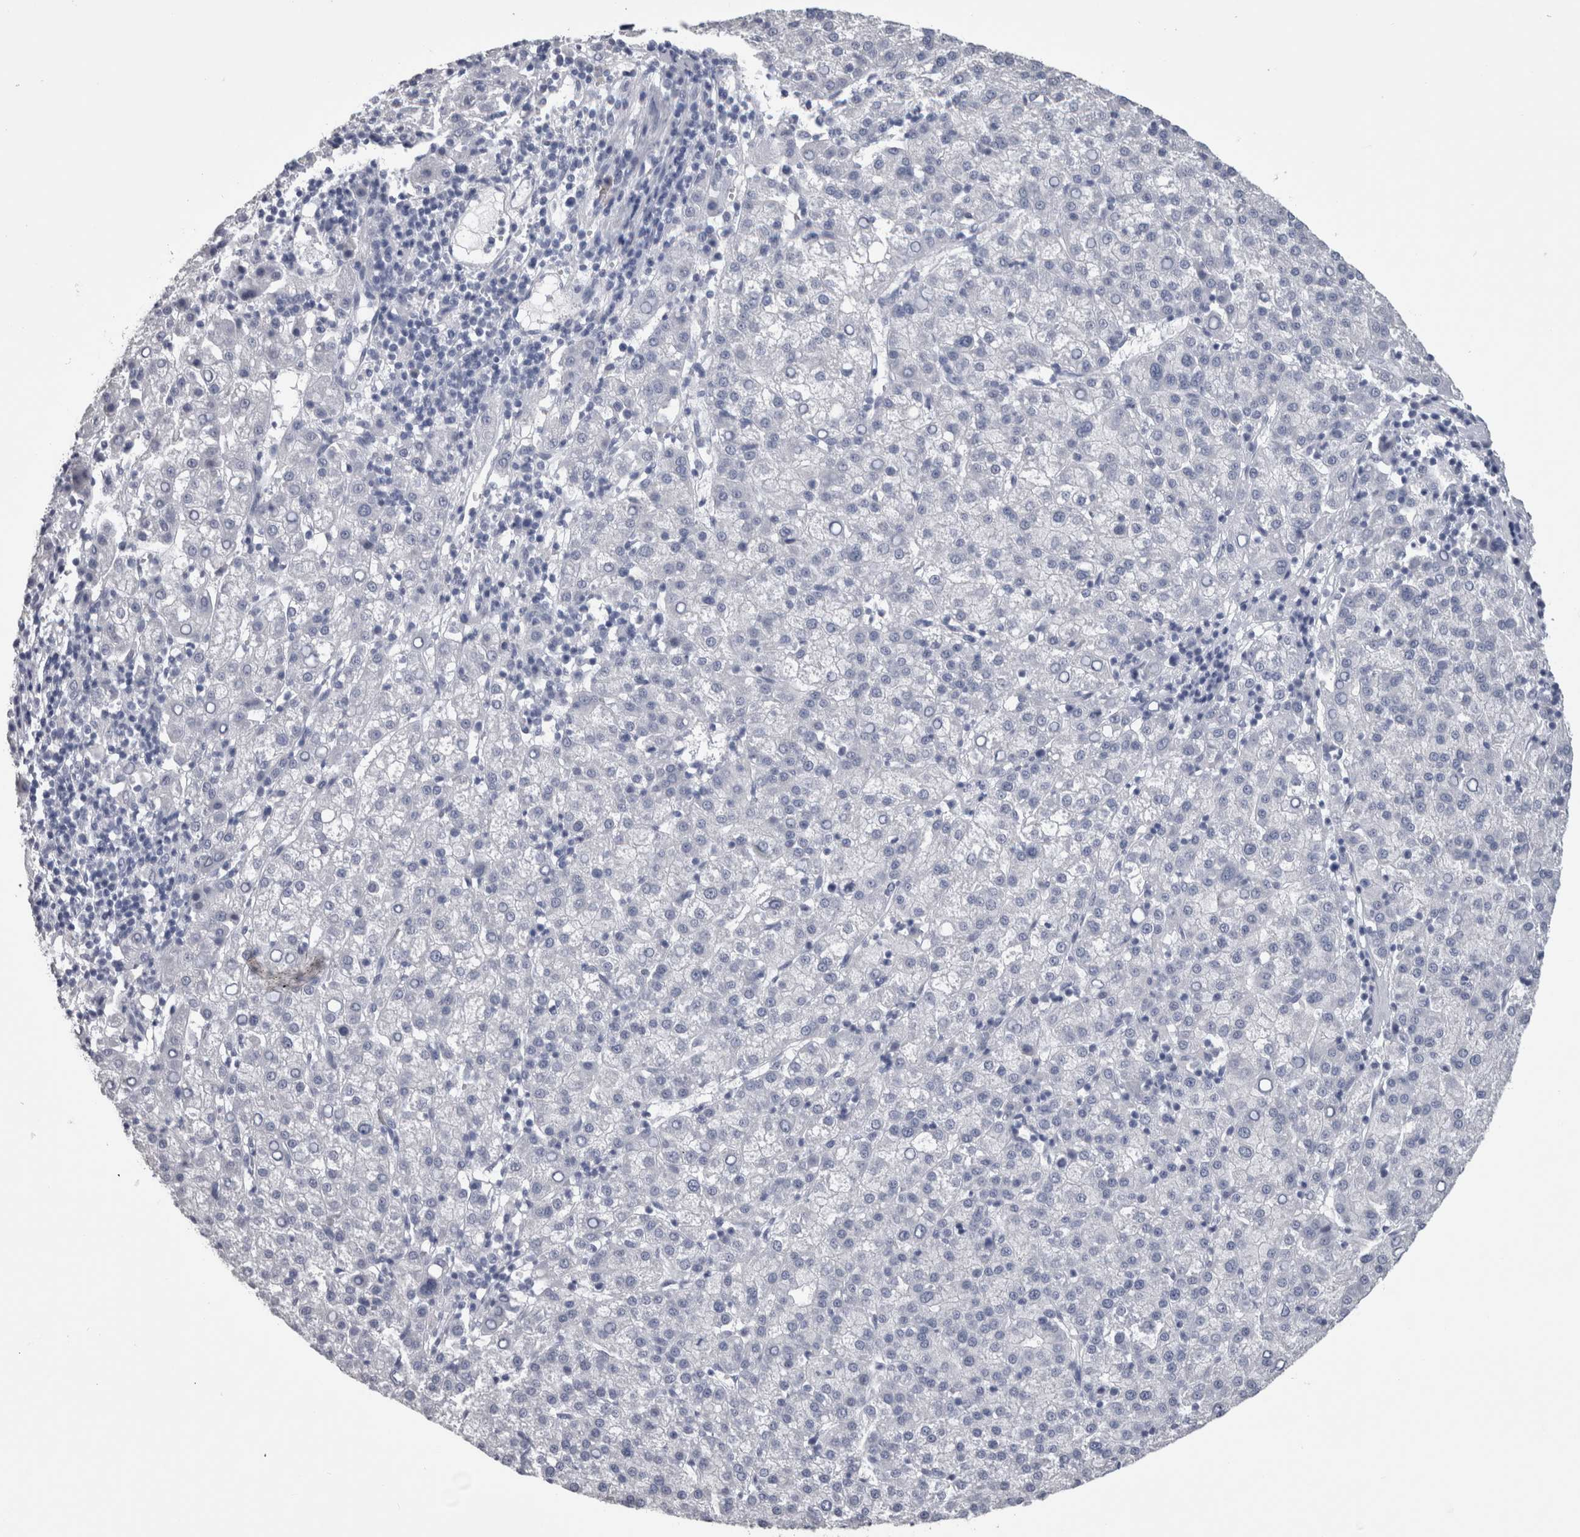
{"staining": {"intensity": "negative", "quantity": "none", "location": "none"}, "tissue": "liver cancer", "cell_type": "Tumor cells", "image_type": "cancer", "snomed": [{"axis": "morphology", "description": "Carcinoma, Hepatocellular, NOS"}, {"axis": "topography", "description": "Liver"}], "caption": "A photomicrograph of liver hepatocellular carcinoma stained for a protein demonstrates no brown staining in tumor cells.", "gene": "CA8", "patient": {"sex": "female", "age": 58}}